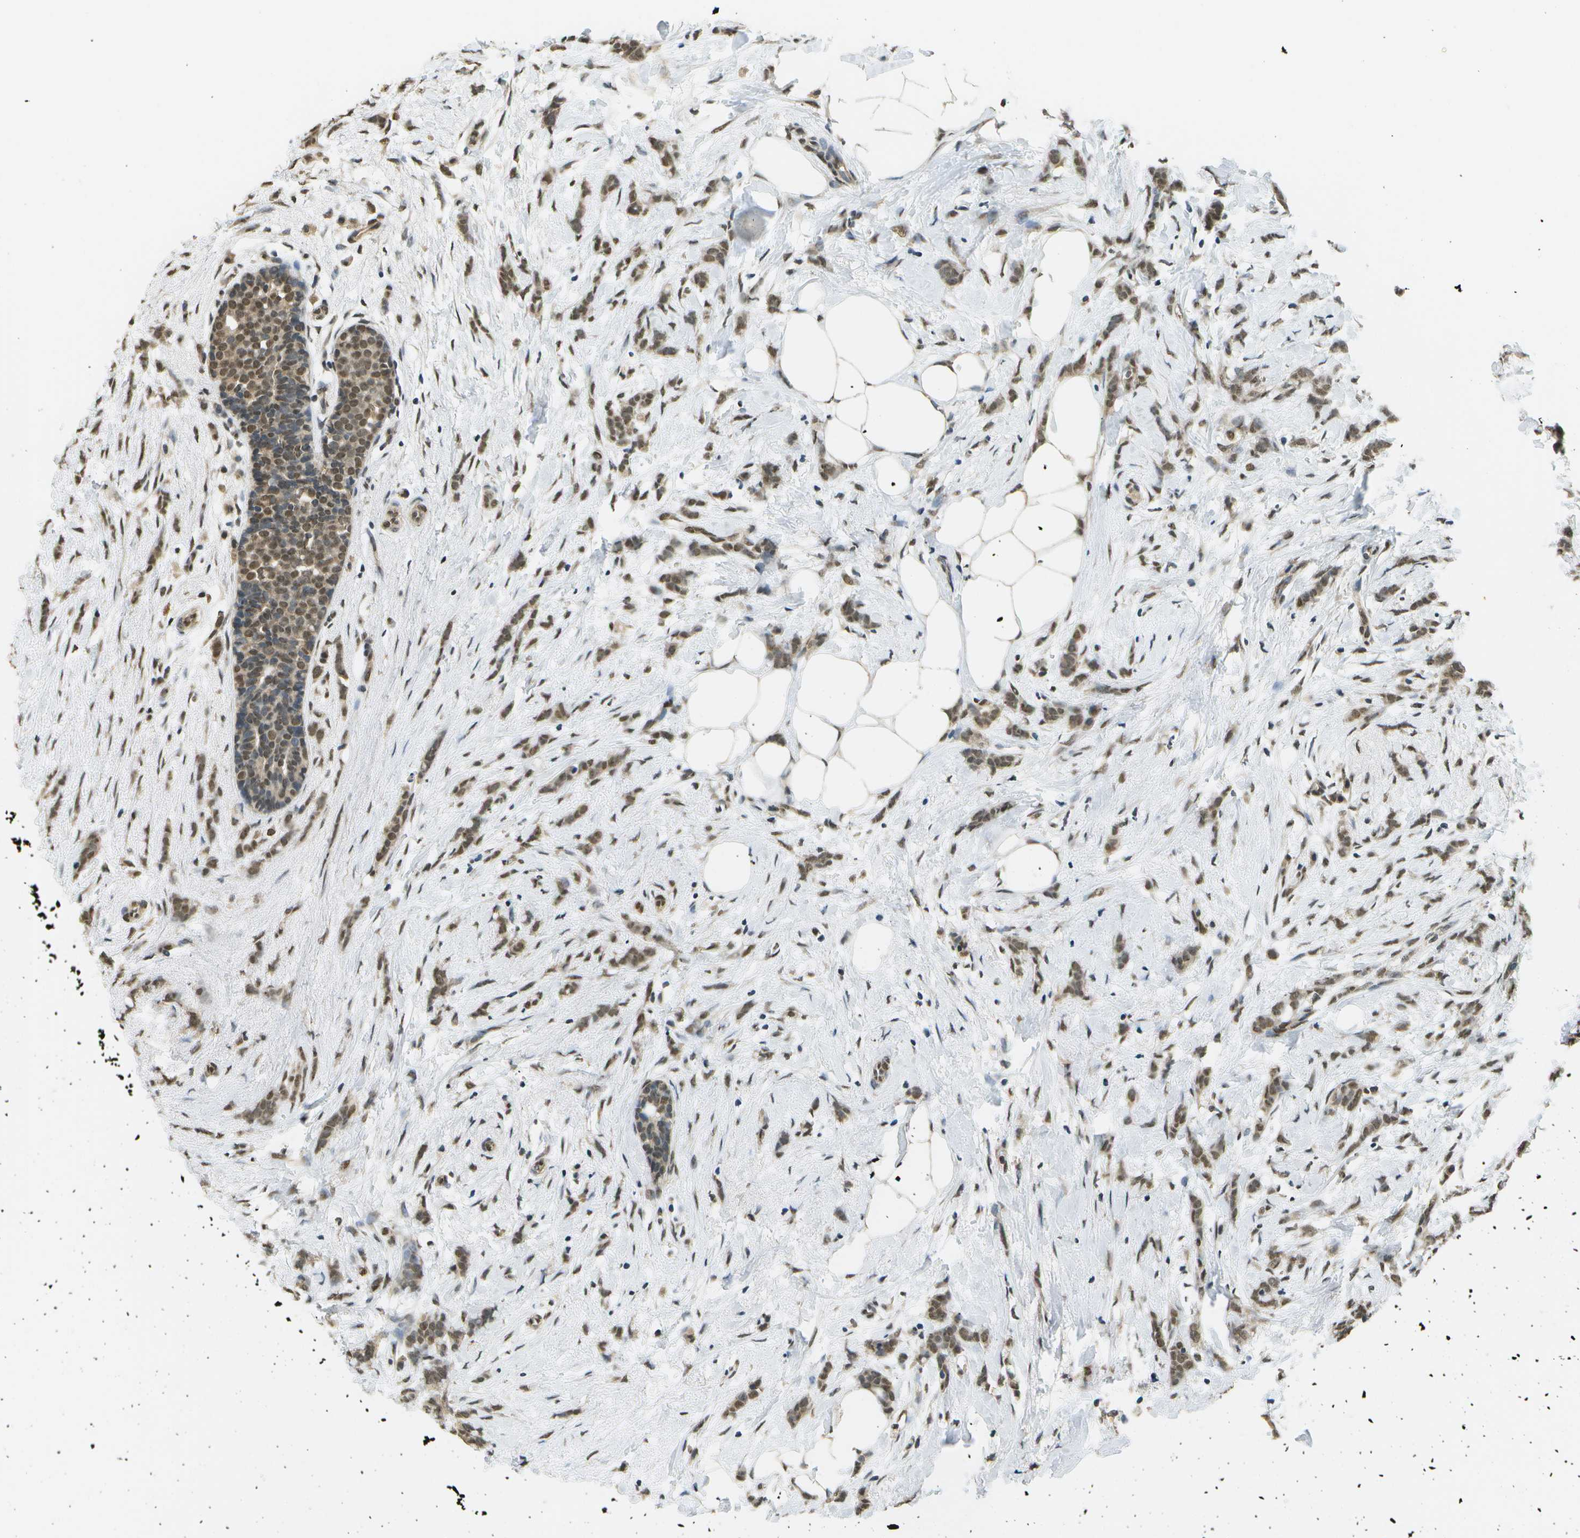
{"staining": {"intensity": "moderate", "quantity": ">75%", "location": "nuclear"}, "tissue": "breast cancer", "cell_type": "Tumor cells", "image_type": "cancer", "snomed": [{"axis": "morphology", "description": "Lobular carcinoma, in situ"}, {"axis": "morphology", "description": "Lobular carcinoma"}, {"axis": "topography", "description": "Breast"}], "caption": "High-magnification brightfield microscopy of breast cancer stained with DAB (brown) and counterstained with hematoxylin (blue). tumor cells exhibit moderate nuclear staining is identified in about>75% of cells.", "gene": "ABL2", "patient": {"sex": "female", "age": 41}}